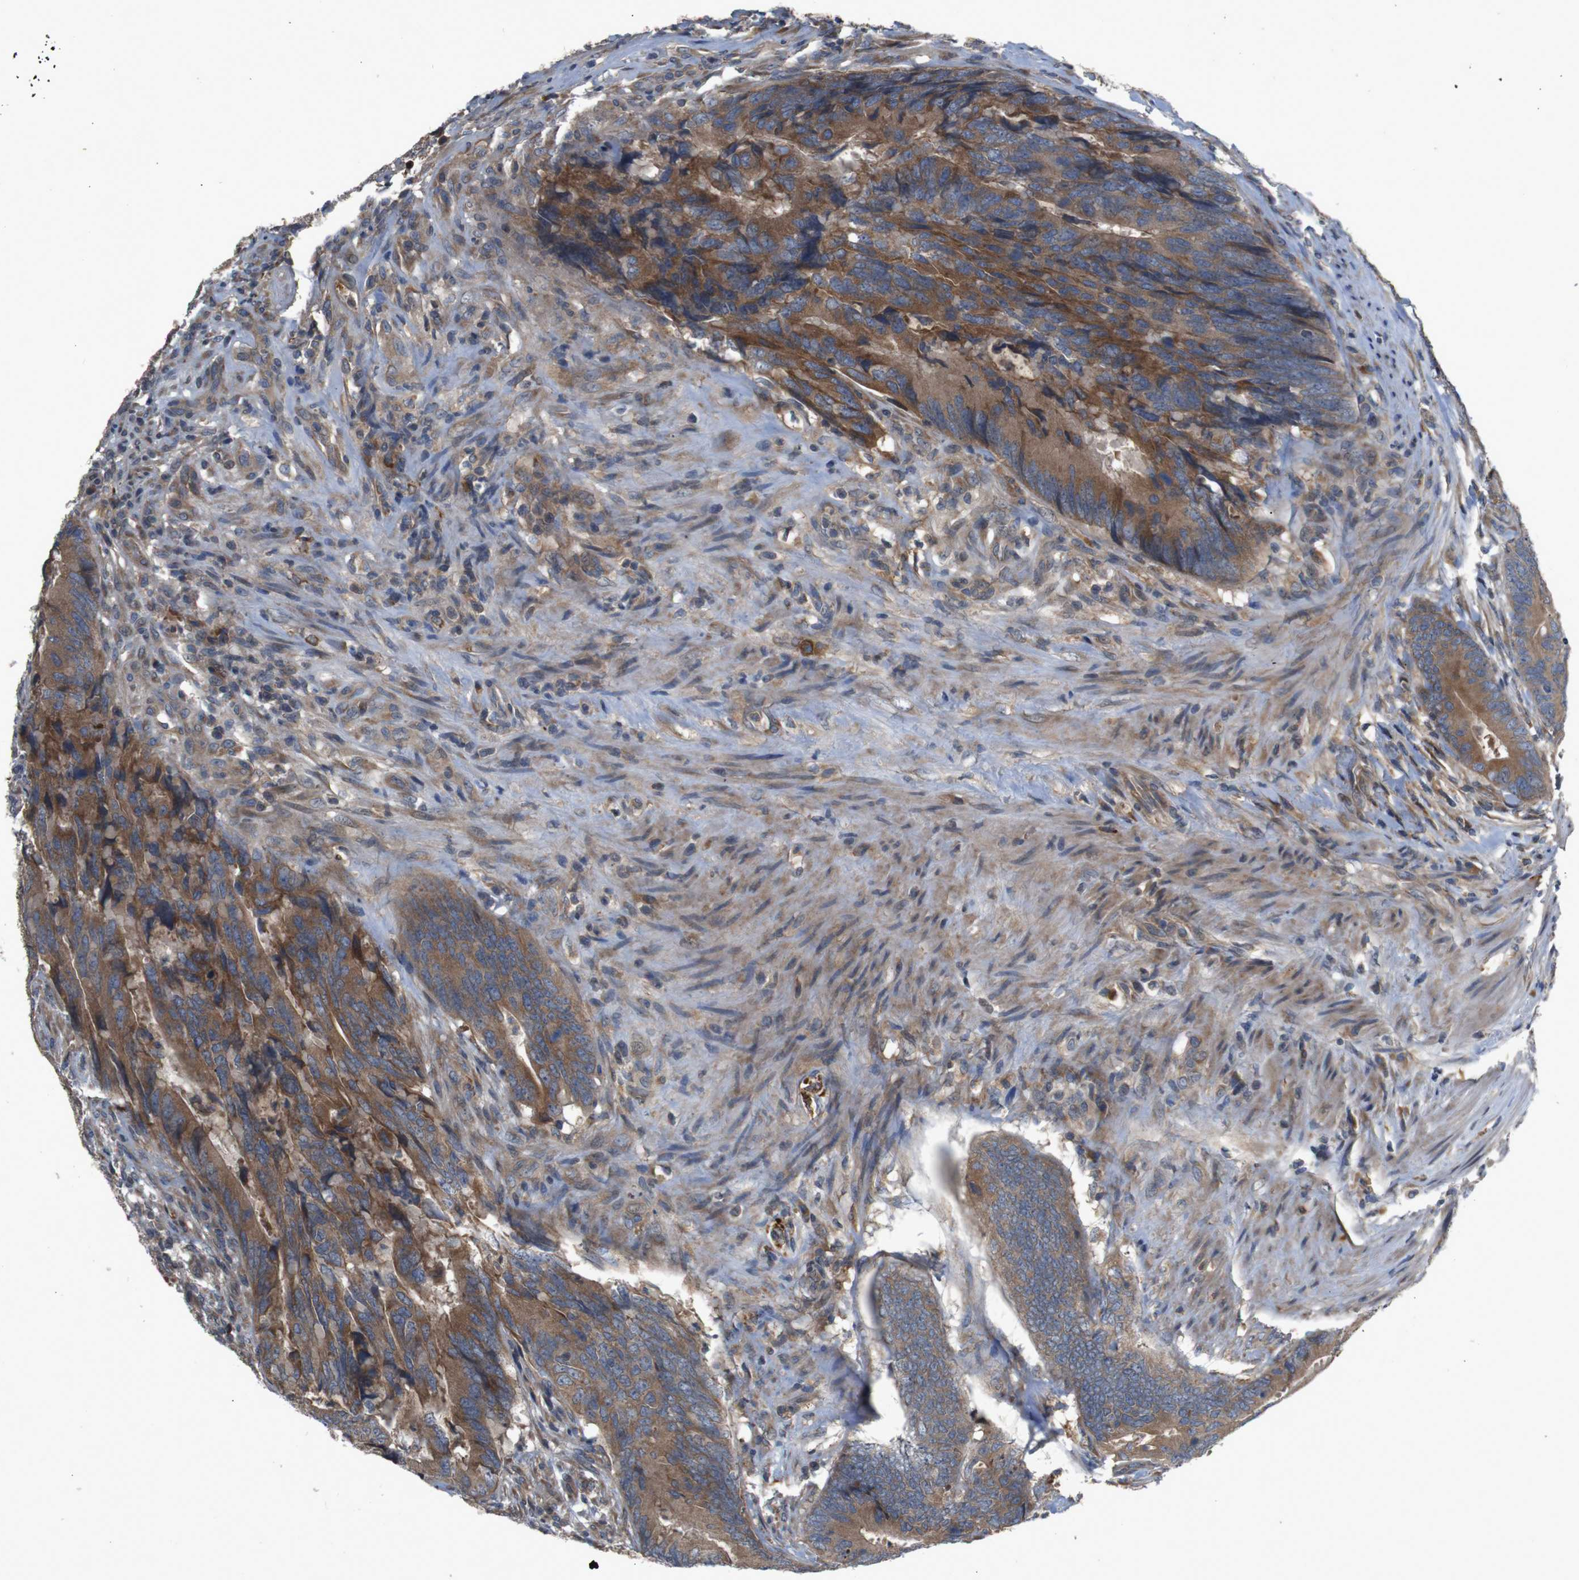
{"staining": {"intensity": "moderate", "quantity": ">75%", "location": "cytoplasmic/membranous"}, "tissue": "colorectal cancer", "cell_type": "Tumor cells", "image_type": "cancer", "snomed": [{"axis": "morphology", "description": "Normal tissue, NOS"}, {"axis": "morphology", "description": "Adenocarcinoma, NOS"}, {"axis": "topography", "description": "Colon"}], "caption": "High-magnification brightfield microscopy of colorectal cancer (adenocarcinoma) stained with DAB (brown) and counterstained with hematoxylin (blue). tumor cells exhibit moderate cytoplasmic/membranous positivity is identified in approximately>75% of cells.", "gene": "PTPN1", "patient": {"sex": "male", "age": 56}}